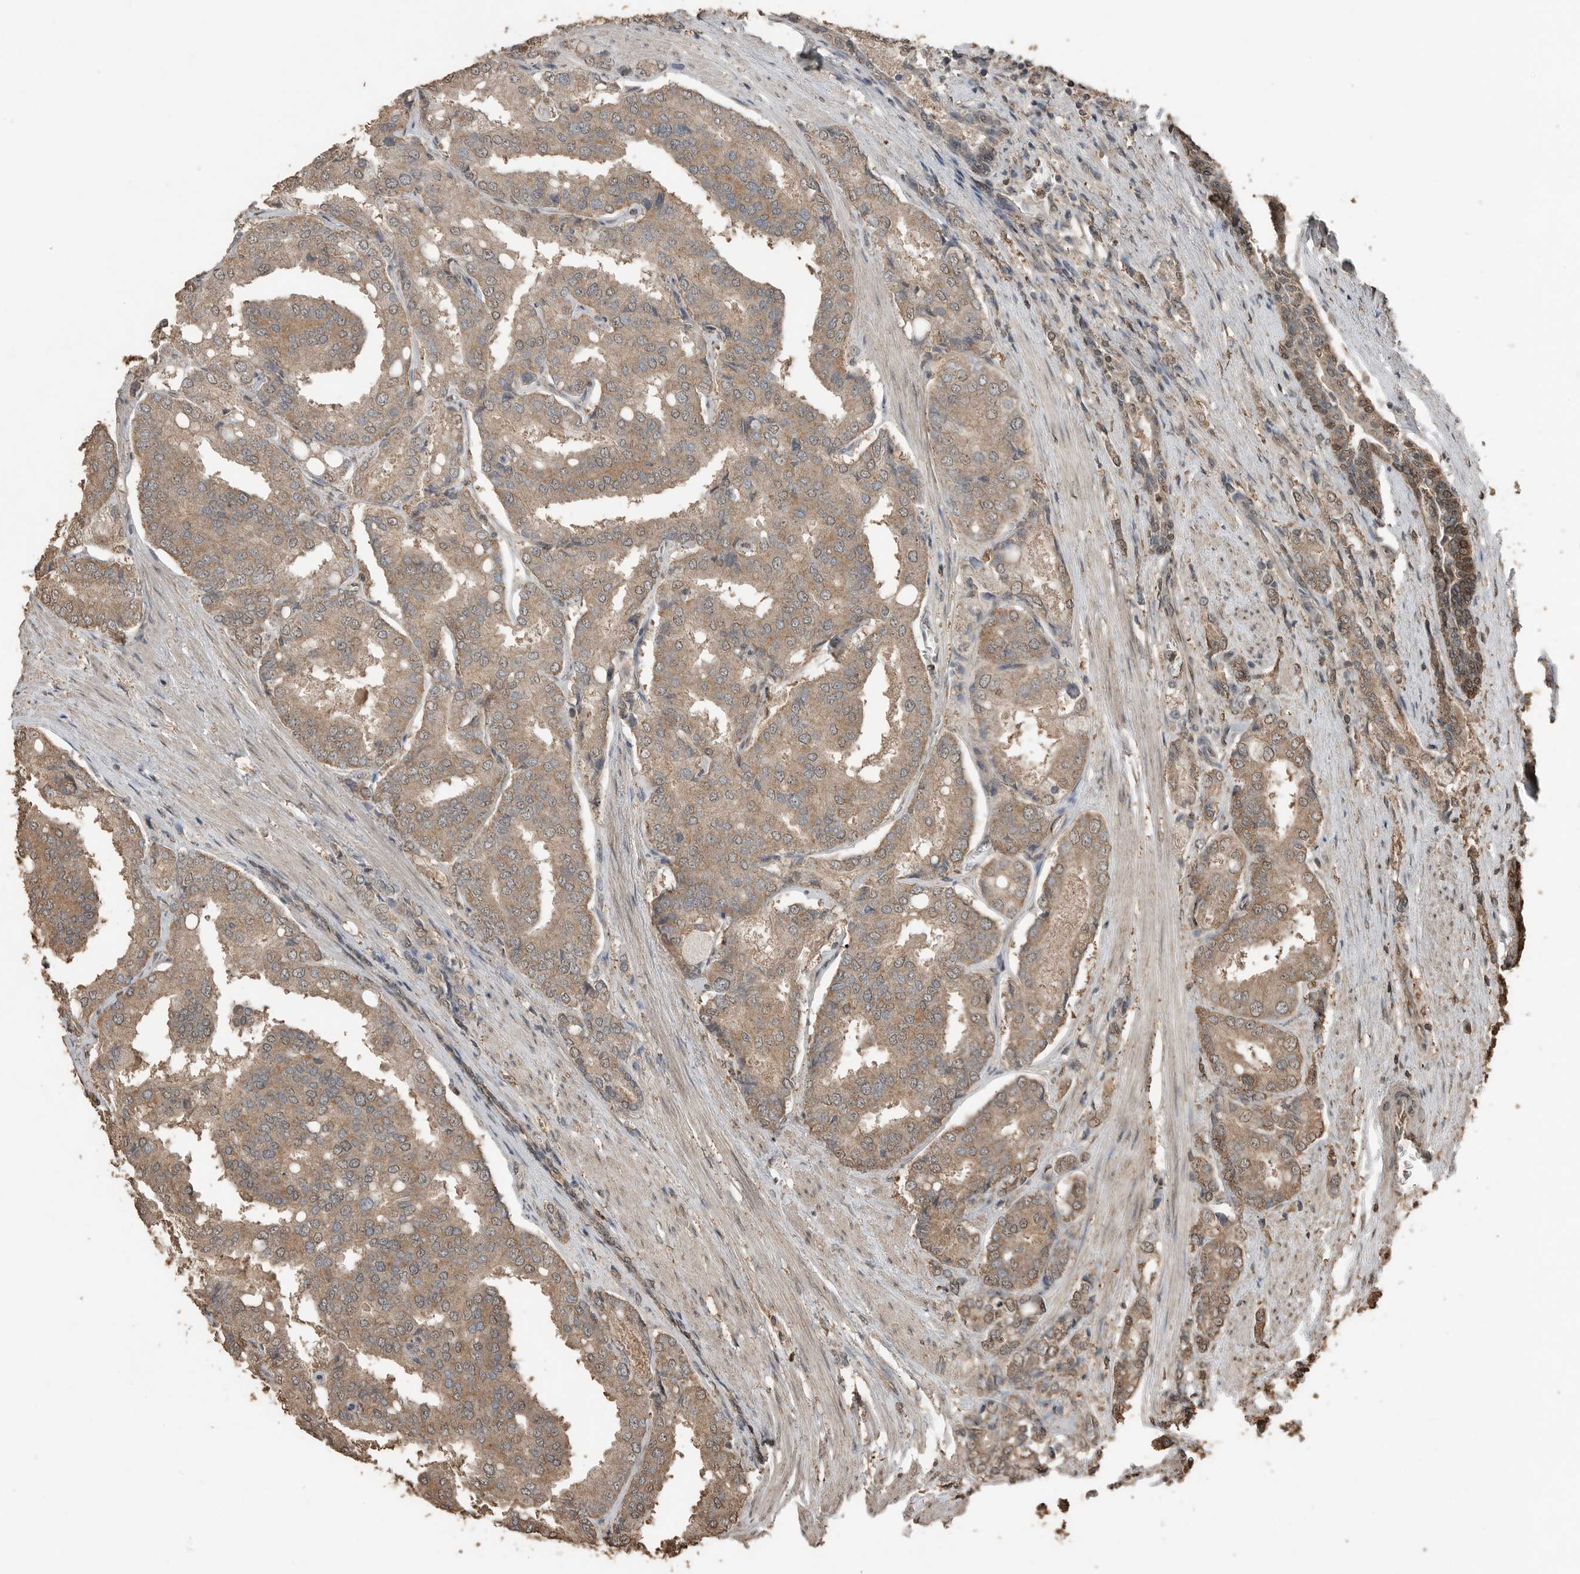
{"staining": {"intensity": "moderate", "quantity": ">75%", "location": "cytoplasmic/membranous"}, "tissue": "prostate cancer", "cell_type": "Tumor cells", "image_type": "cancer", "snomed": [{"axis": "morphology", "description": "Adenocarcinoma, High grade"}, {"axis": "topography", "description": "Prostate"}], "caption": "About >75% of tumor cells in prostate high-grade adenocarcinoma demonstrate moderate cytoplasmic/membranous protein expression as visualized by brown immunohistochemical staining.", "gene": "BLZF1", "patient": {"sex": "male", "age": 50}}